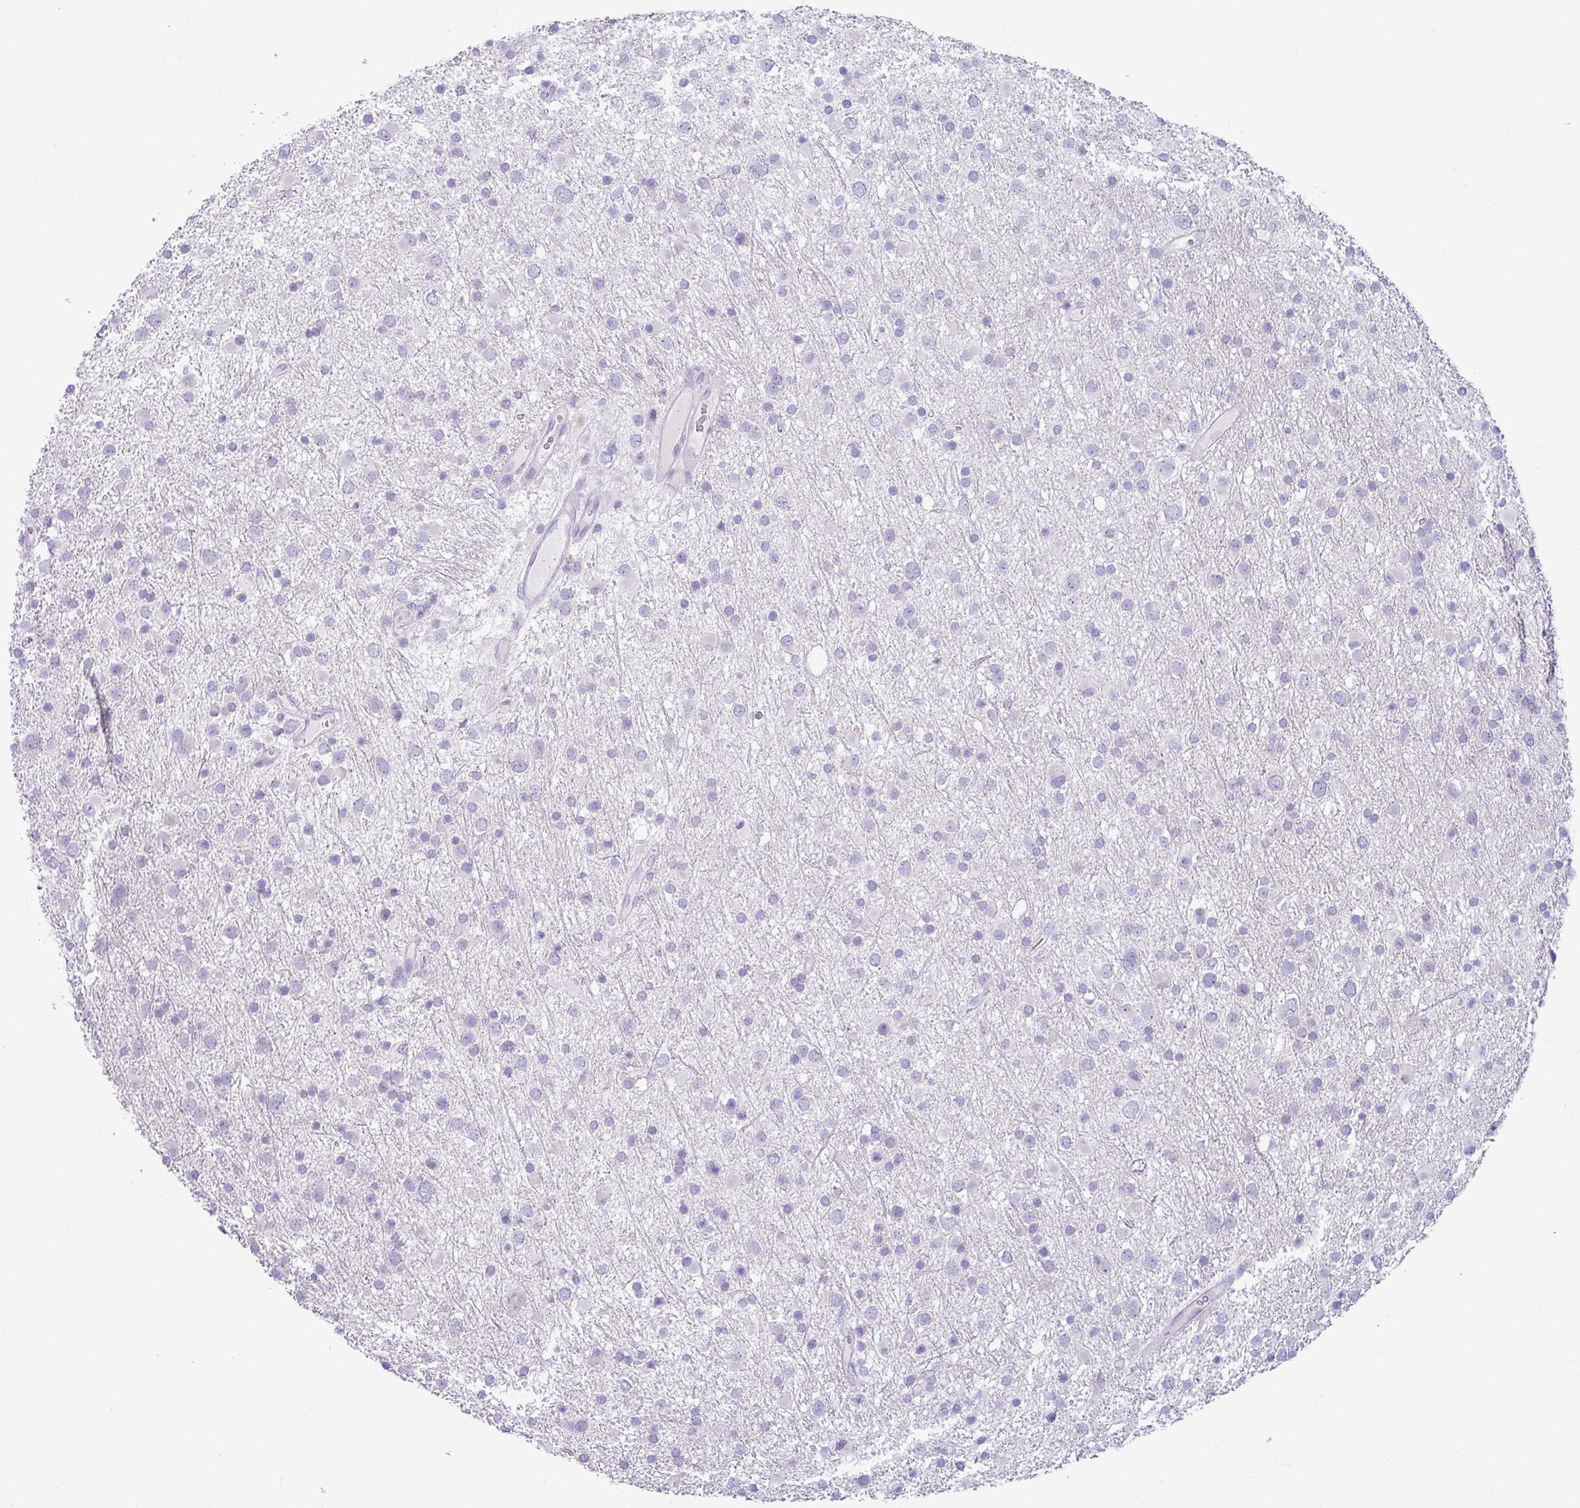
{"staining": {"intensity": "negative", "quantity": "none", "location": "none"}, "tissue": "glioma", "cell_type": "Tumor cells", "image_type": "cancer", "snomed": [{"axis": "morphology", "description": "Glioma, malignant, Low grade"}, {"axis": "topography", "description": "Brain"}], "caption": "High magnification brightfield microscopy of malignant glioma (low-grade) stained with DAB (3,3'-diaminobenzidine) (brown) and counterstained with hematoxylin (blue): tumor cells show no significant expression. Nuclei are stained in blue.", "gene": "NCCRP1", "patient": {"sex": "female", "age": 32}}